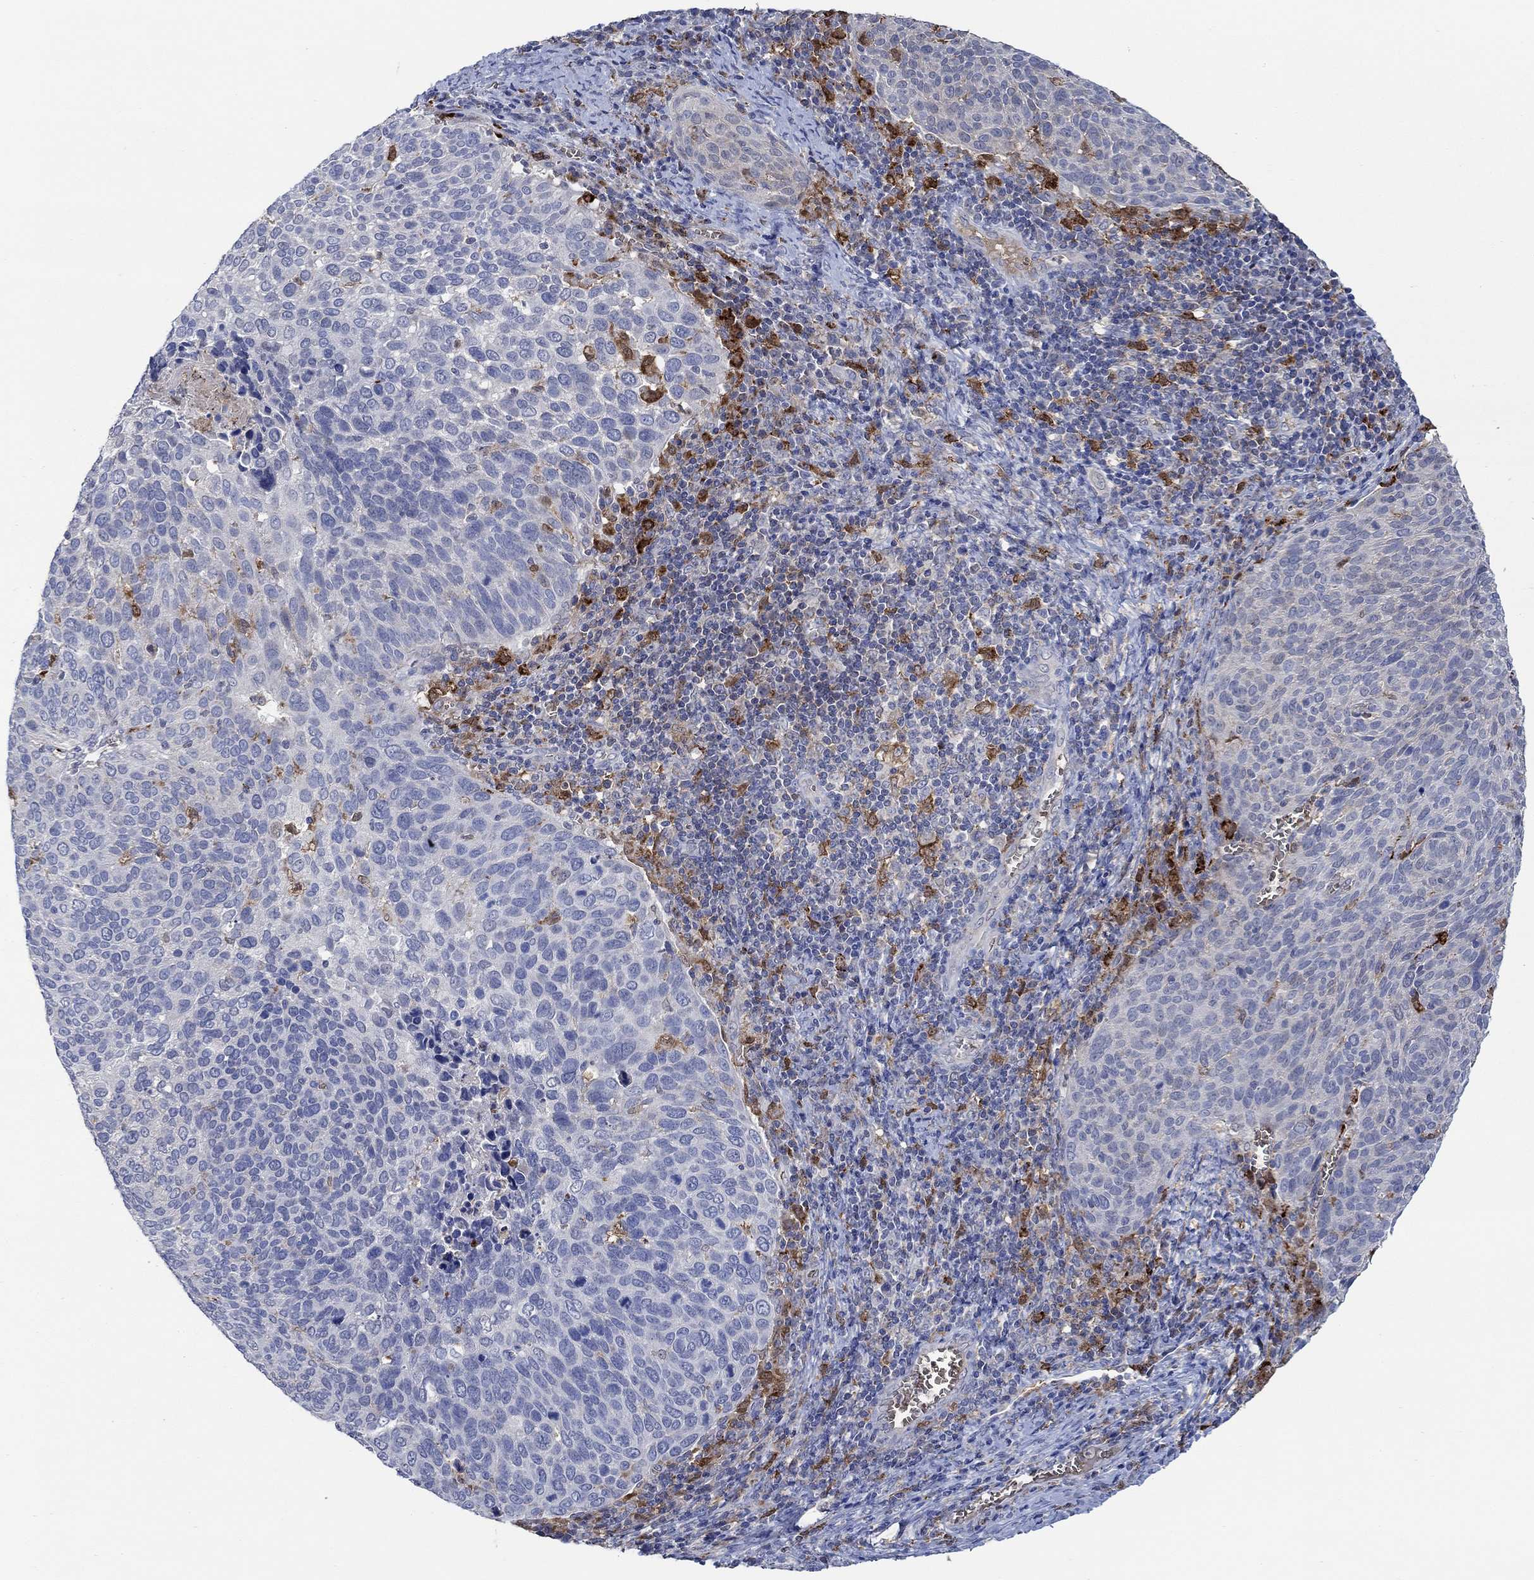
{"staining": {"intensity": "negative", "quantity": "none", "location": "none"}, "tissue": "cervical cancer", "cell_type": "Tumor cells", "image_type": "cancer", "snomed": [{"axis": "morphology", "description": "Squamous cell carcinoma, NOS"}, {"axis": "topography", "description": "Cervix"}], "caption": "Immunohistochemical staining of squamous cell carcinoma (cervical) reveals no significant staining in tumor cells.", "gene": "MPP1", "patient": {"sex": "female", "age": 39}}